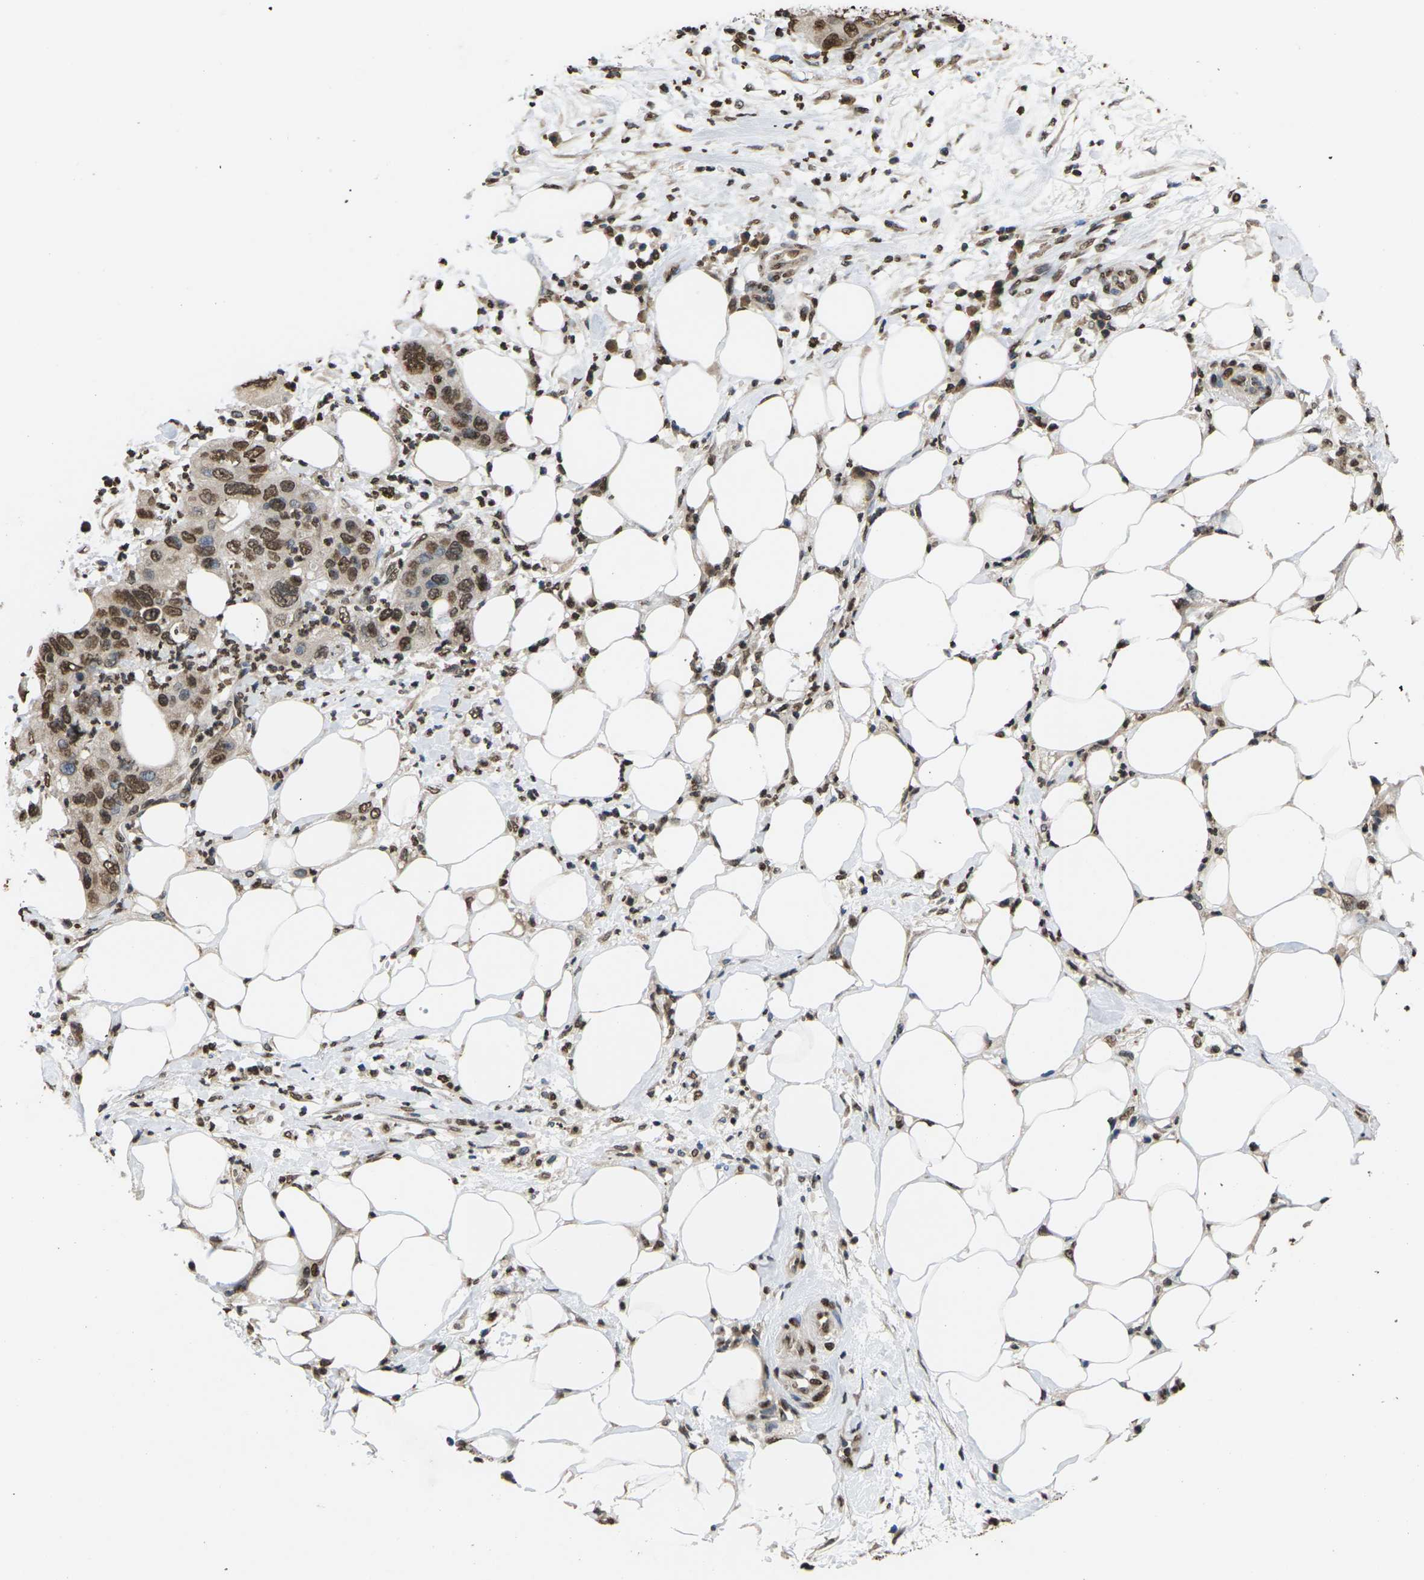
{"staining": {"intensity": "moderate", "quantity": ">75%", "location": "nuclear"}, "tissue": "pancreatic cancer", "cell_type": "Tumor cells", "image_type": "cancer", "snomed": [{"axis": "morphology", "description": "Adenocarcinoma, NOS"}, {"axis": "topography", "description": "Pancreas"}], "caption": "Moderate nuclear protein expression is appreciated in approximately >75% of tumor cells in pancreatic cancer.", "gene": "EMSY", "patient": {"sex": "female", "age": 71}}